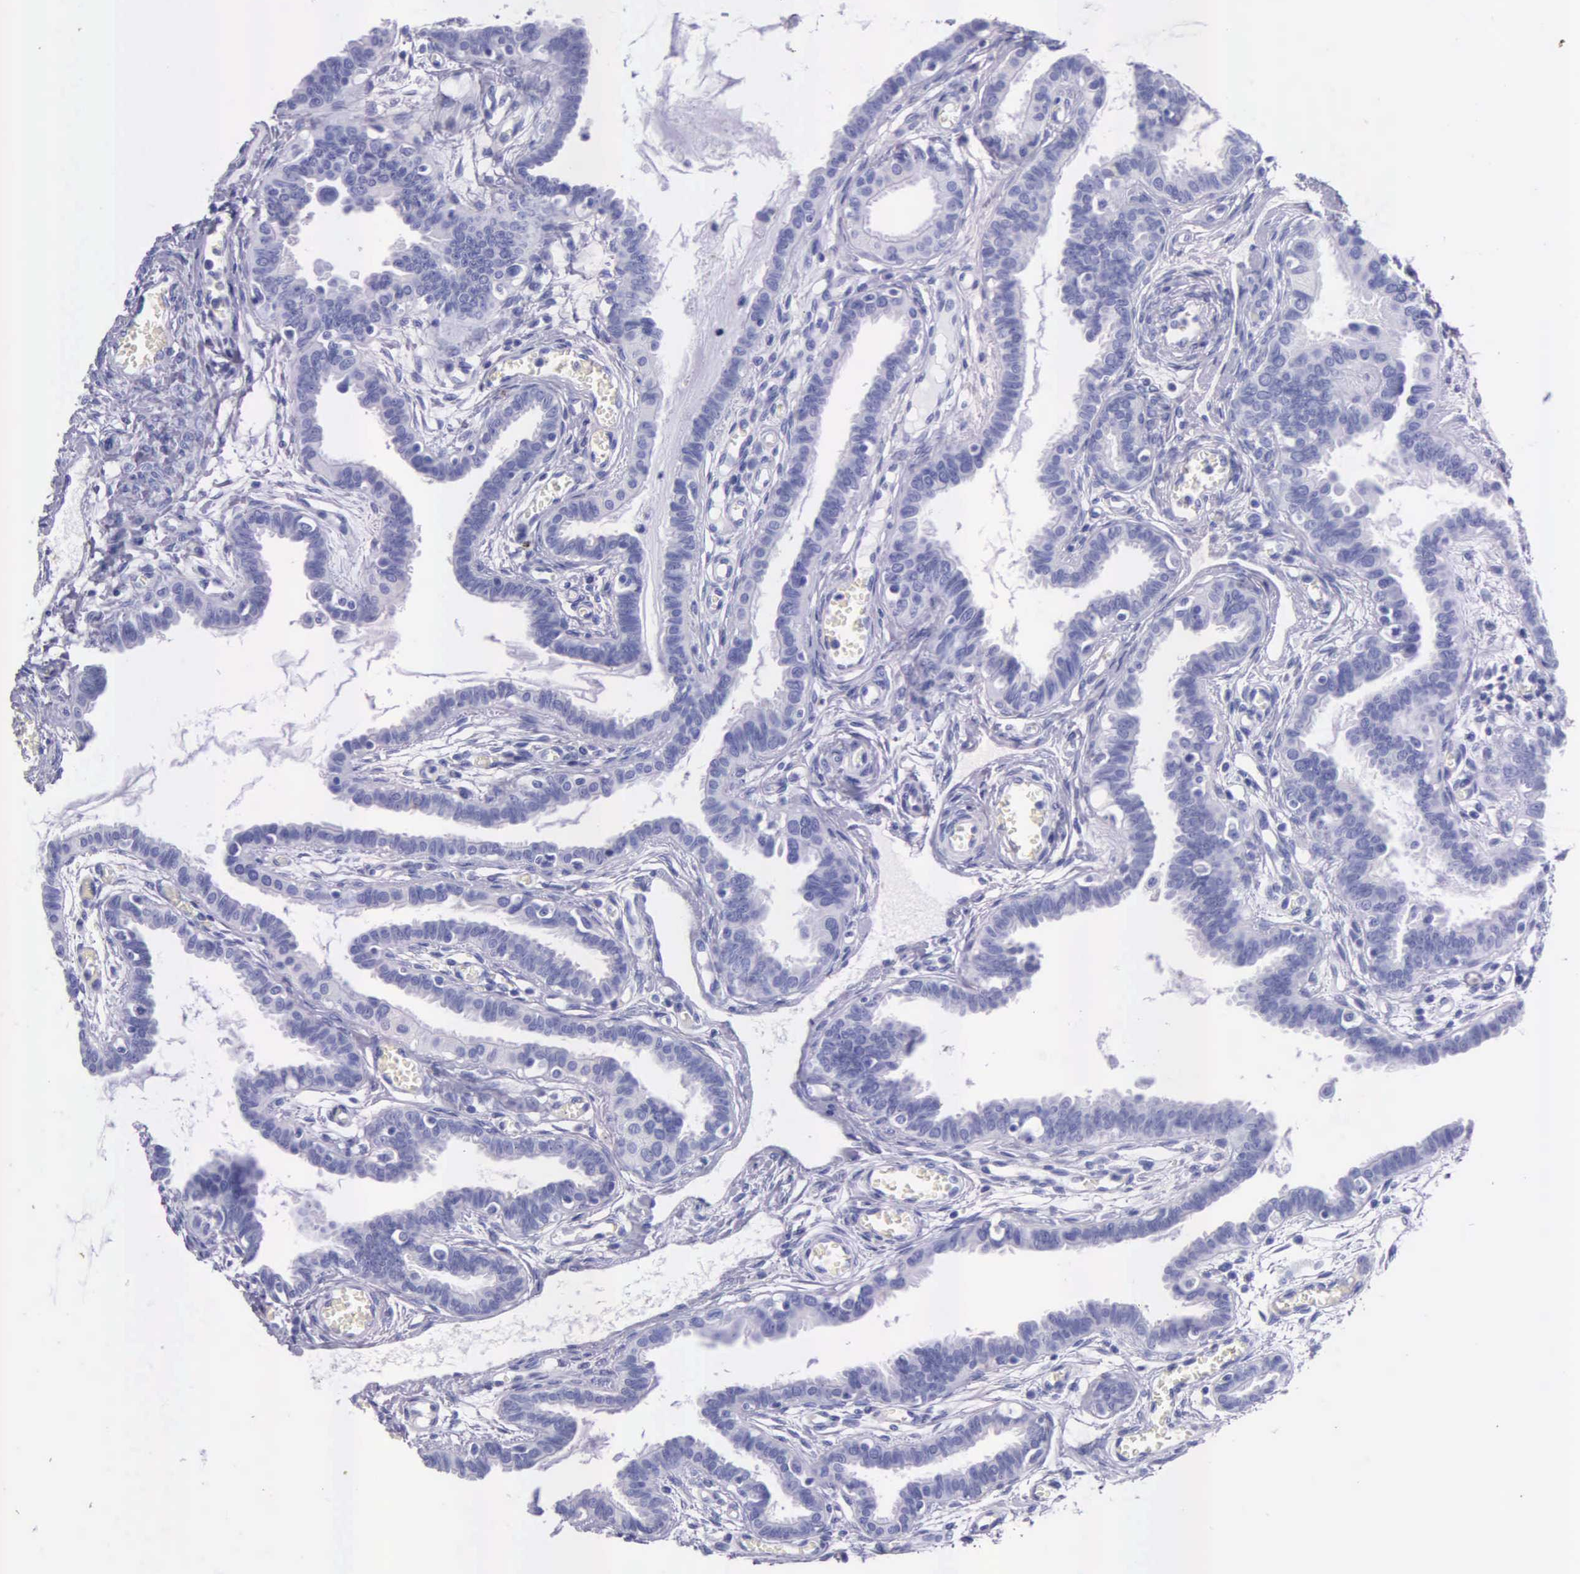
{"staining": {"intensity": "negative", "quantity": "none", "location": "none"}, "tissue": "fallopian tube", "cell_type": "Glandular cells", "image_type": "normal", "snomed": [{"axis": "morphology", "description": "Normal tissue, NOS"}, {"axis": "topography", "description": "Fallopian tube"}], "caption": "This histopathology image is of normal fallopian tube stained with immunohistochemistry to label a protein in brown with the nuclei are counter-stained blue. There is no positivity in glandular cells.", "gene": "KLK2", "patient": {"sex": "female", "age": 67}}